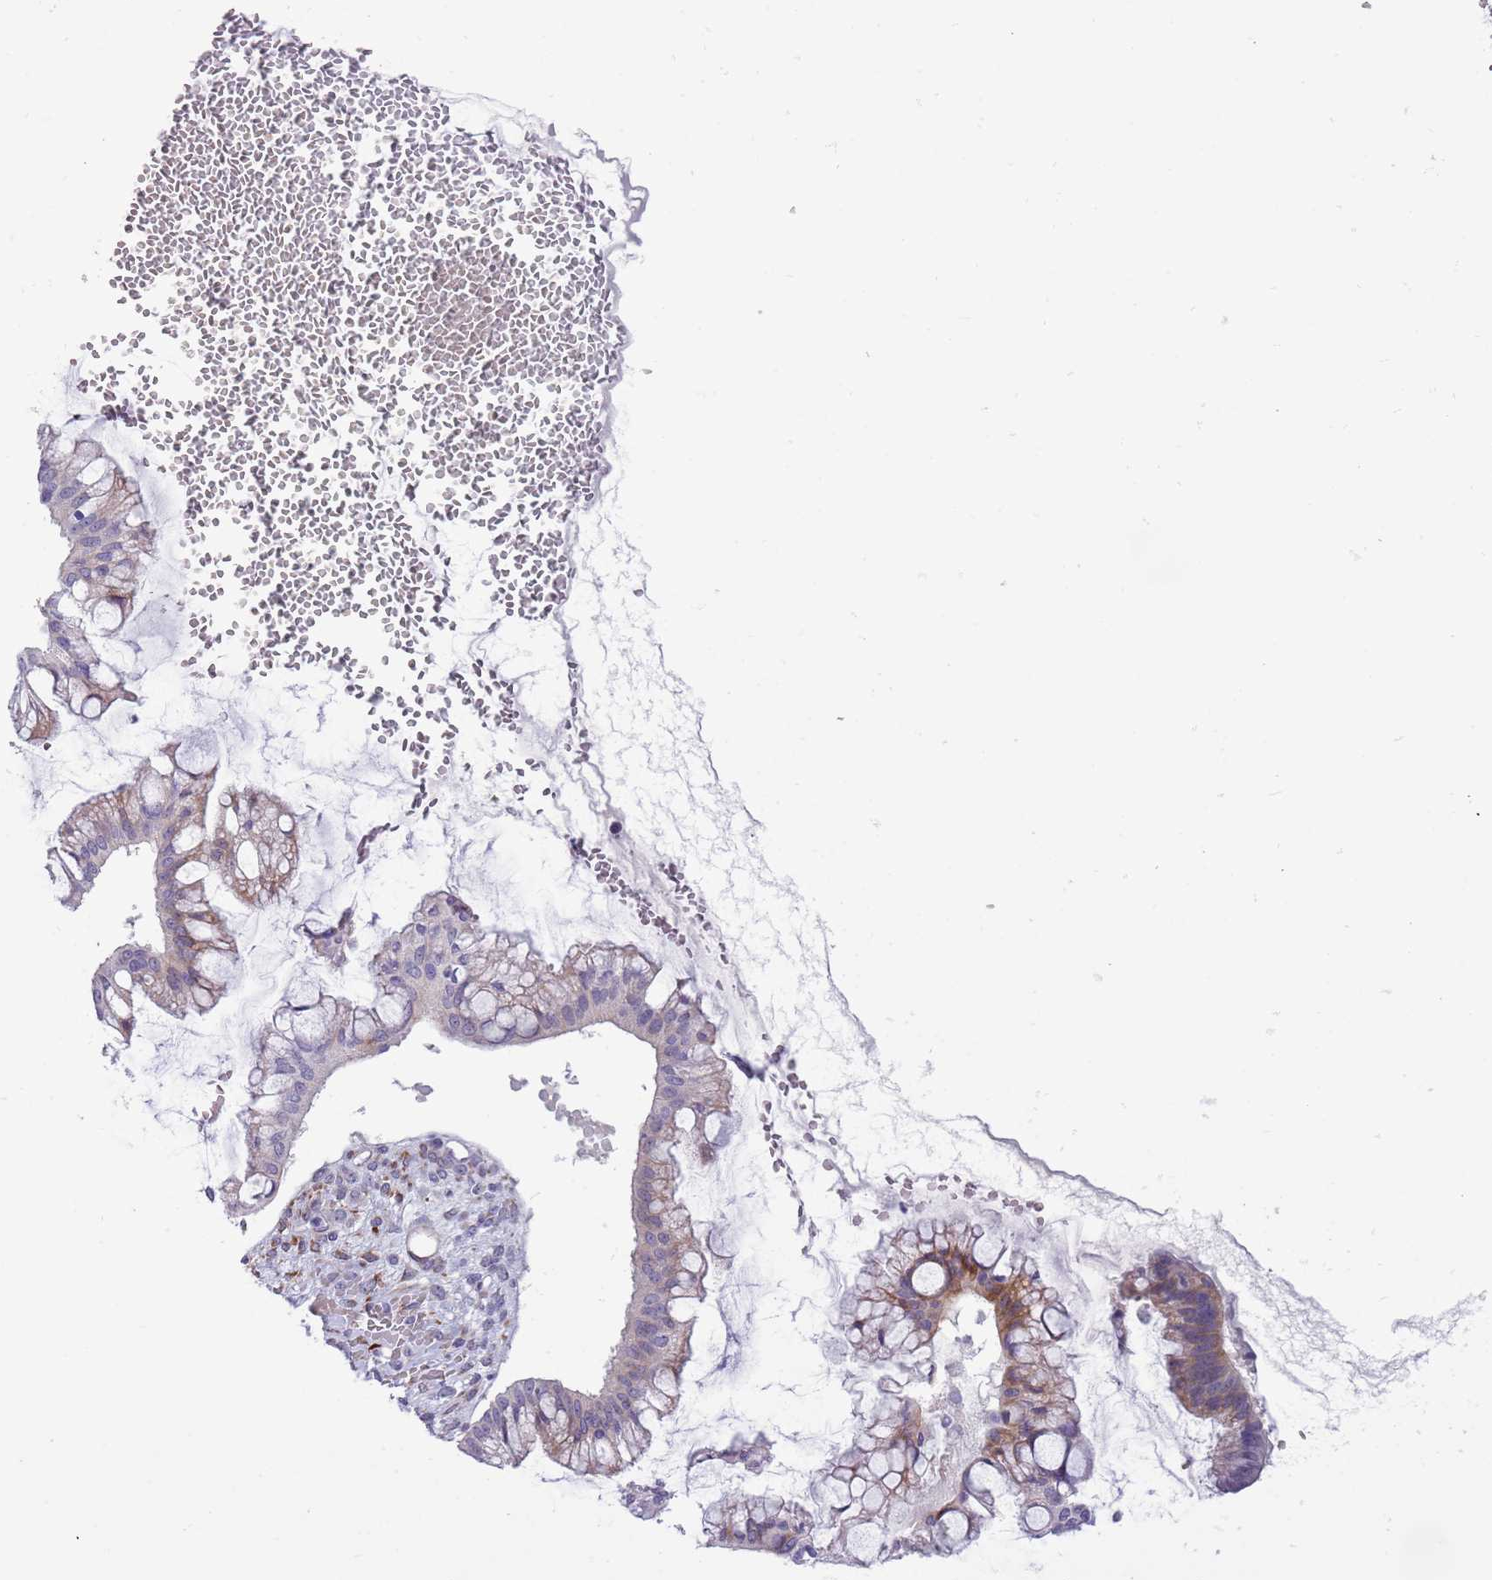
{"staining": {"intensity": "moderate", "quantity": "<25%", "location": "cytoplasmic/membranous"}, "tissue": "ovarian cancer", "cell_type": "Tumor cells", "image_type": "cancer", "snomed": [{"axis": "morphology", "description": "Cystadenocarcinoma, mucinous, NOS"}, {"axis": "topography", "description": "Ovary"}], "caption": "Immunohistochemical staining of human ovarian cancer (mucinous cystadenocarcinoma) reveals moderate cytoplasmic/membranous protein positivity in about <25% of tumor cells.", "gene": "MRPL32", "patient": {"sex": "female", "age": 73}}